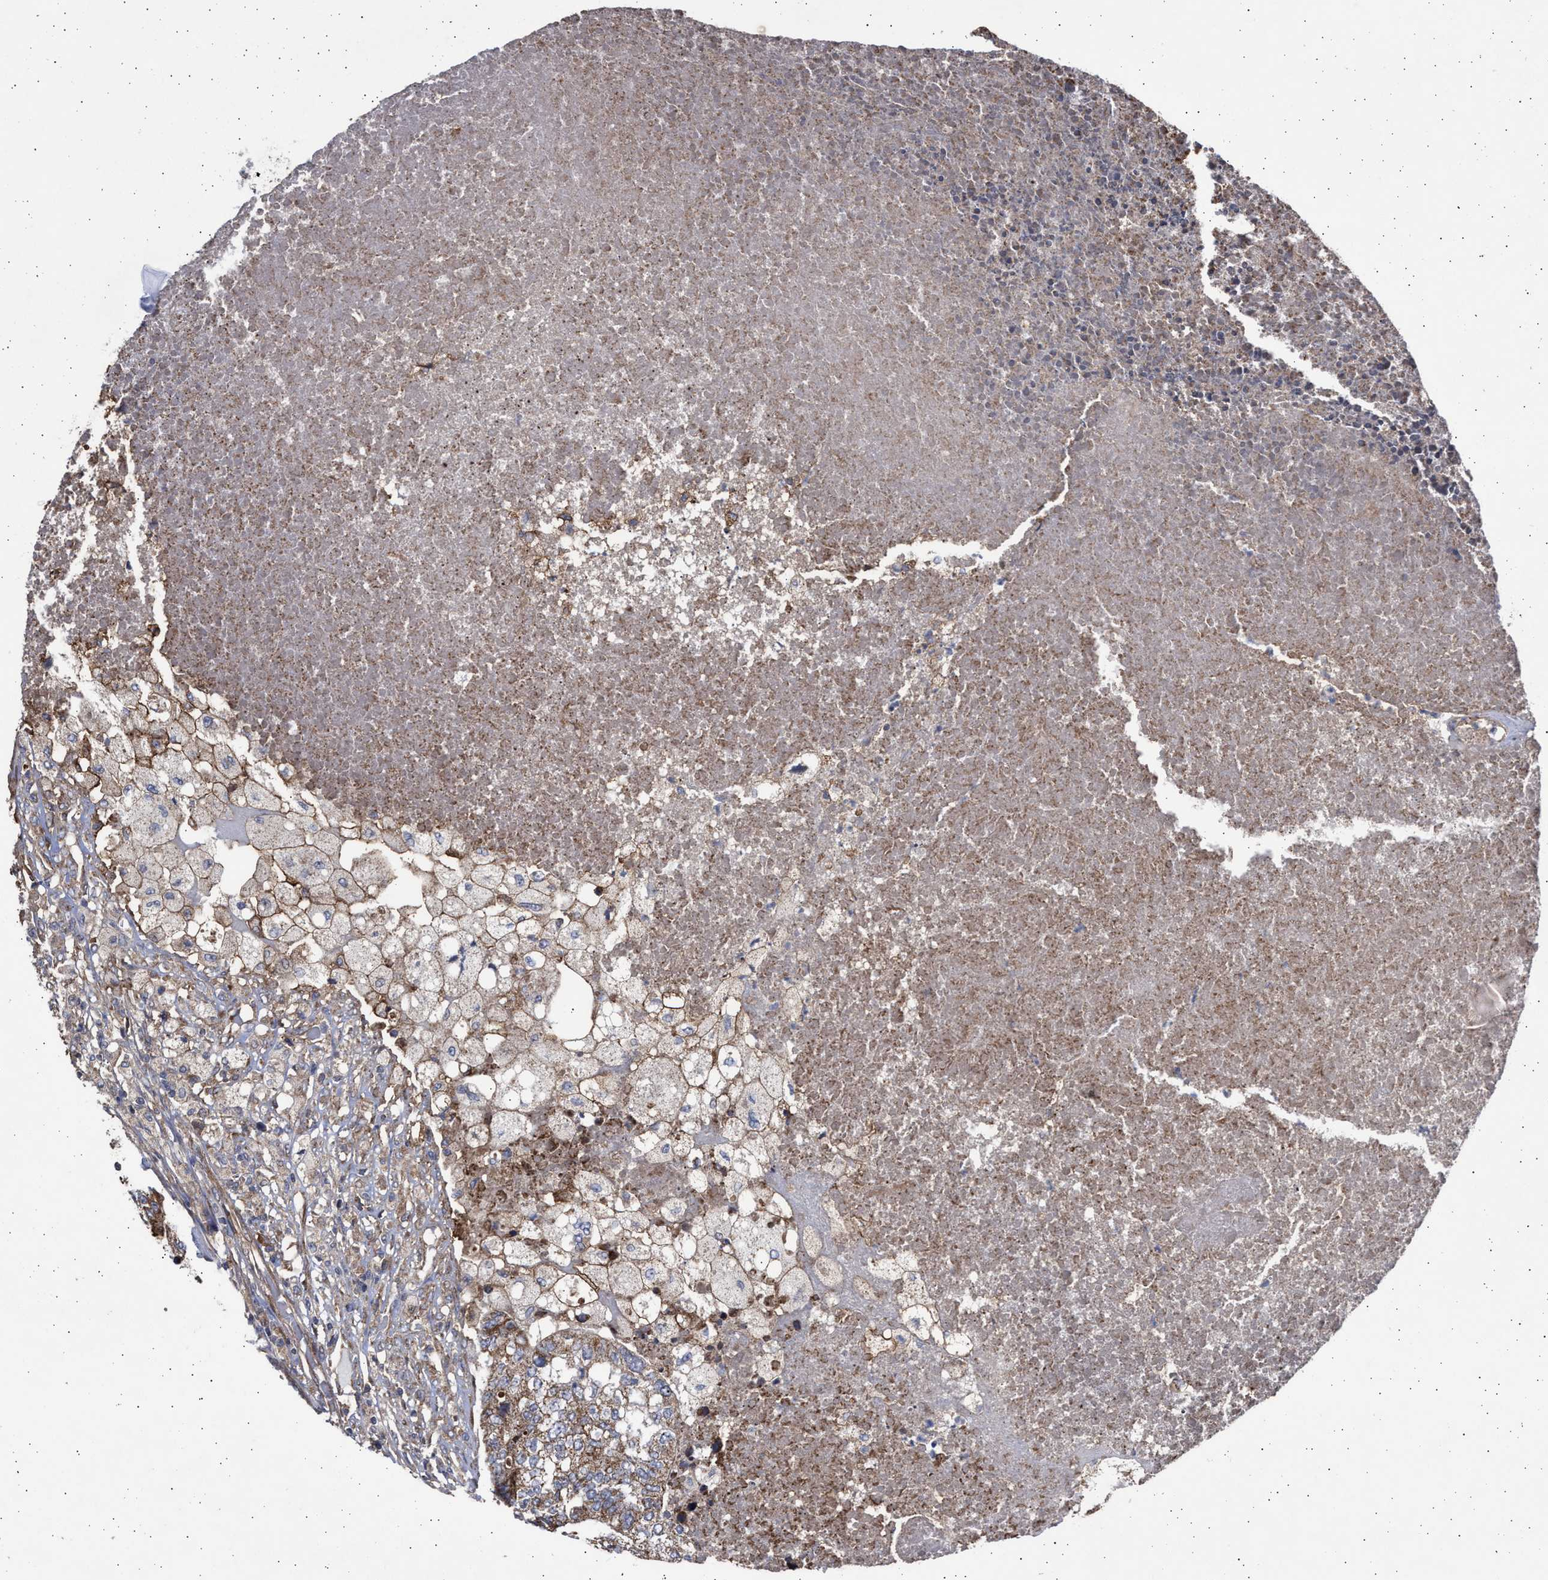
{"staining": {"intensity": "strong", "quantity": ">75%", "location": "cytoplasmic/membranous"}, "tissue": "colorectal cancer", "cell_type": "Tumor cells", "image_type": "cancer", "snomed": [{"axis": "morphology", "description": "Adenocarcinoma, NOS"}, {"axis": "topography", "description": "Colon"}], "caption": "Strong cytoplasmic/membranous protein staining is identified in about >75% of tumor cells in colorectal adenocarcinoma. The staining was performed using DAB (3,3'-diaminobenzidine) to visualize the protein expression in brown, while the nuclei were stained in blue with hematoxylin (Magnification: 20x).", "gene": "TTC19", "patient": {"sex": "female", "age": 67}}